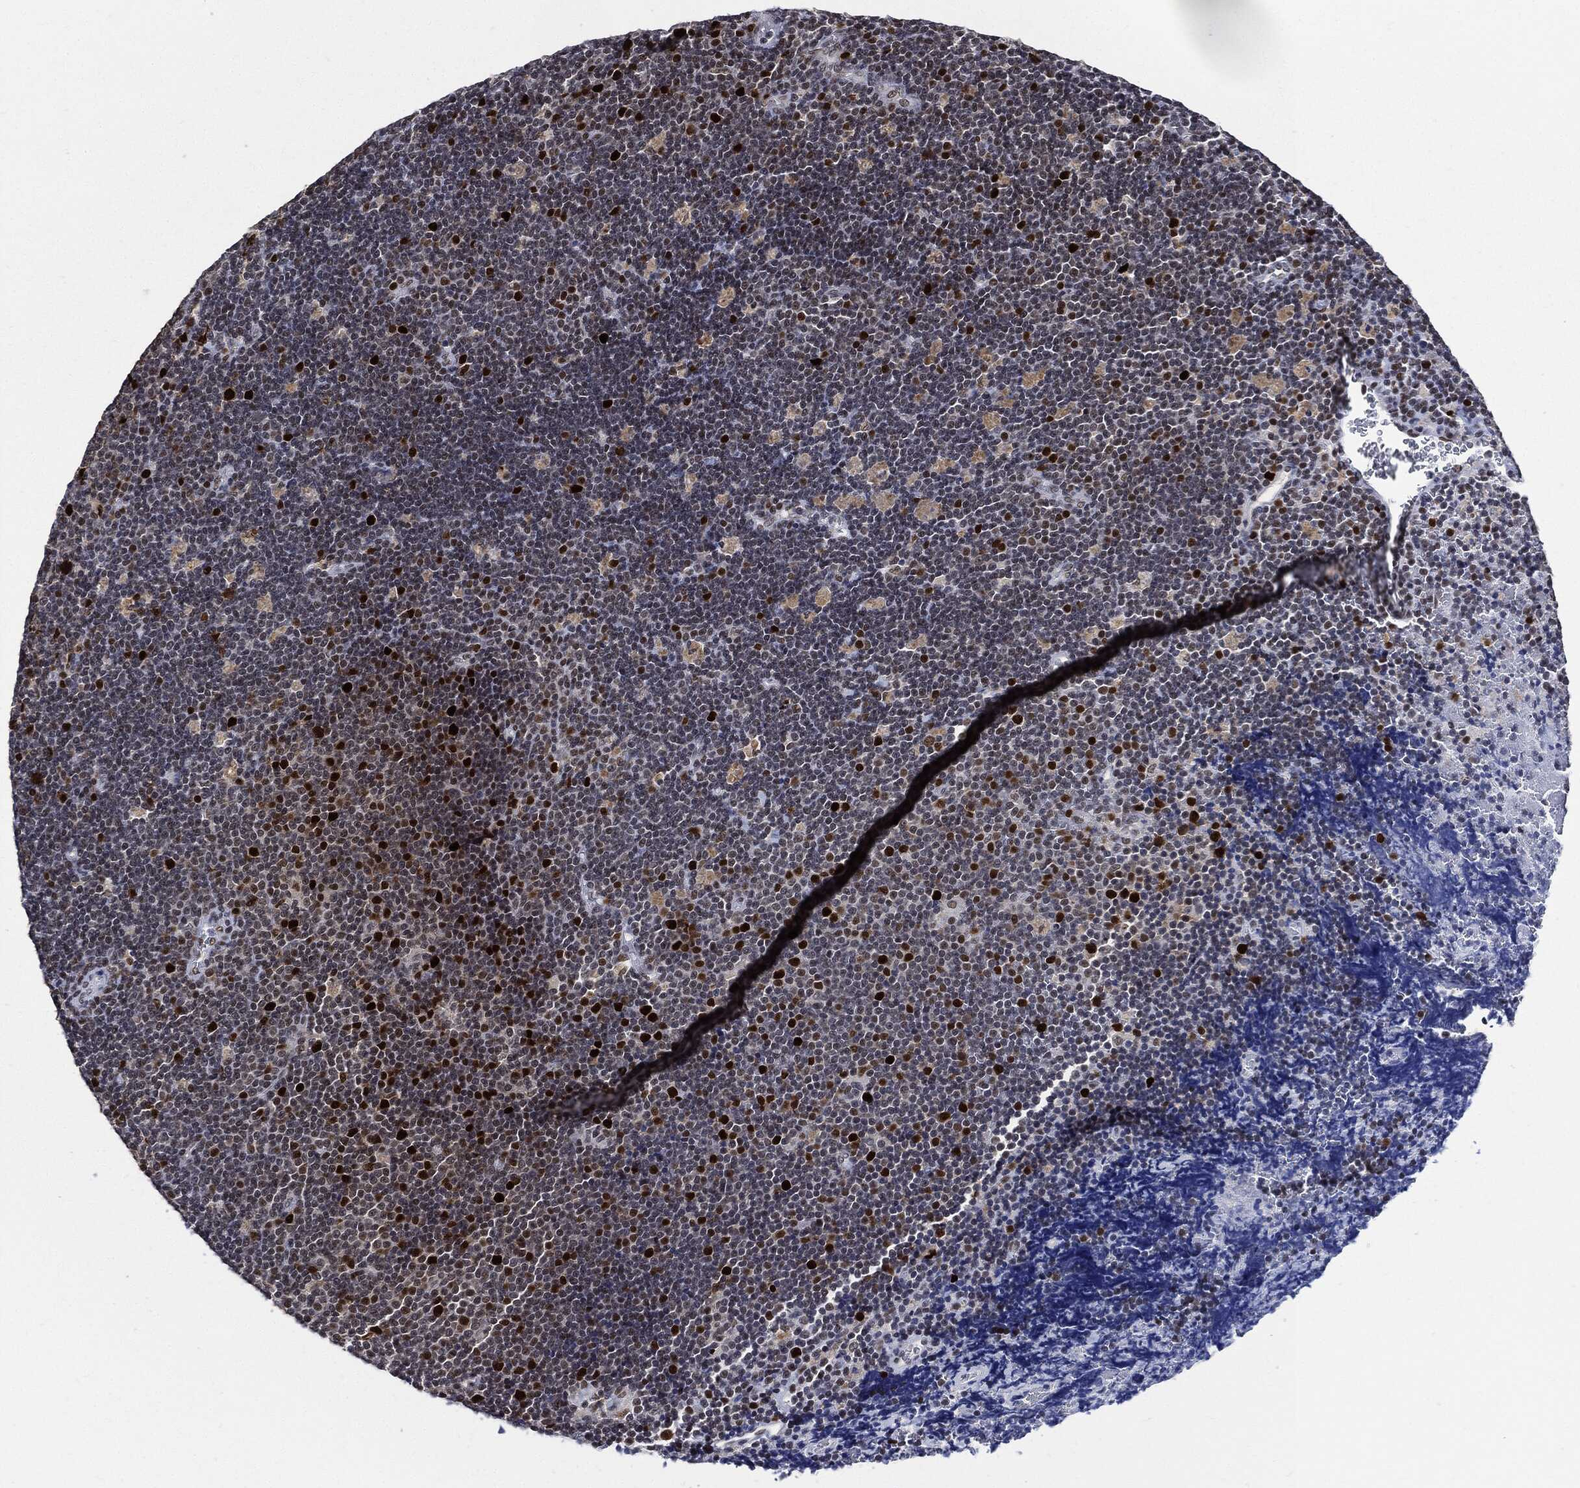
{"staining": {"intensity": "strong", "quantity": "<25%", "location": "nuclear"}, "tissue": "lymphoma", "cell_type": "Tumor cells", "image_type": "cancer", "snomed": [{"axis": "morphology", "description": "Malignant lymphoma, non-Hodgkin's type, Low grade"}, {"axis": "topography", "description": "Brain"}], "caption": "Immunohistochemistry (DAB (3,3'-diaminobenzidine)) staining of human lymphoma reveals strong nuclear protein staining in about <25% of tumor cells.", "gene": "PCNA", "patient": {"sex": "female", "age": 66}}